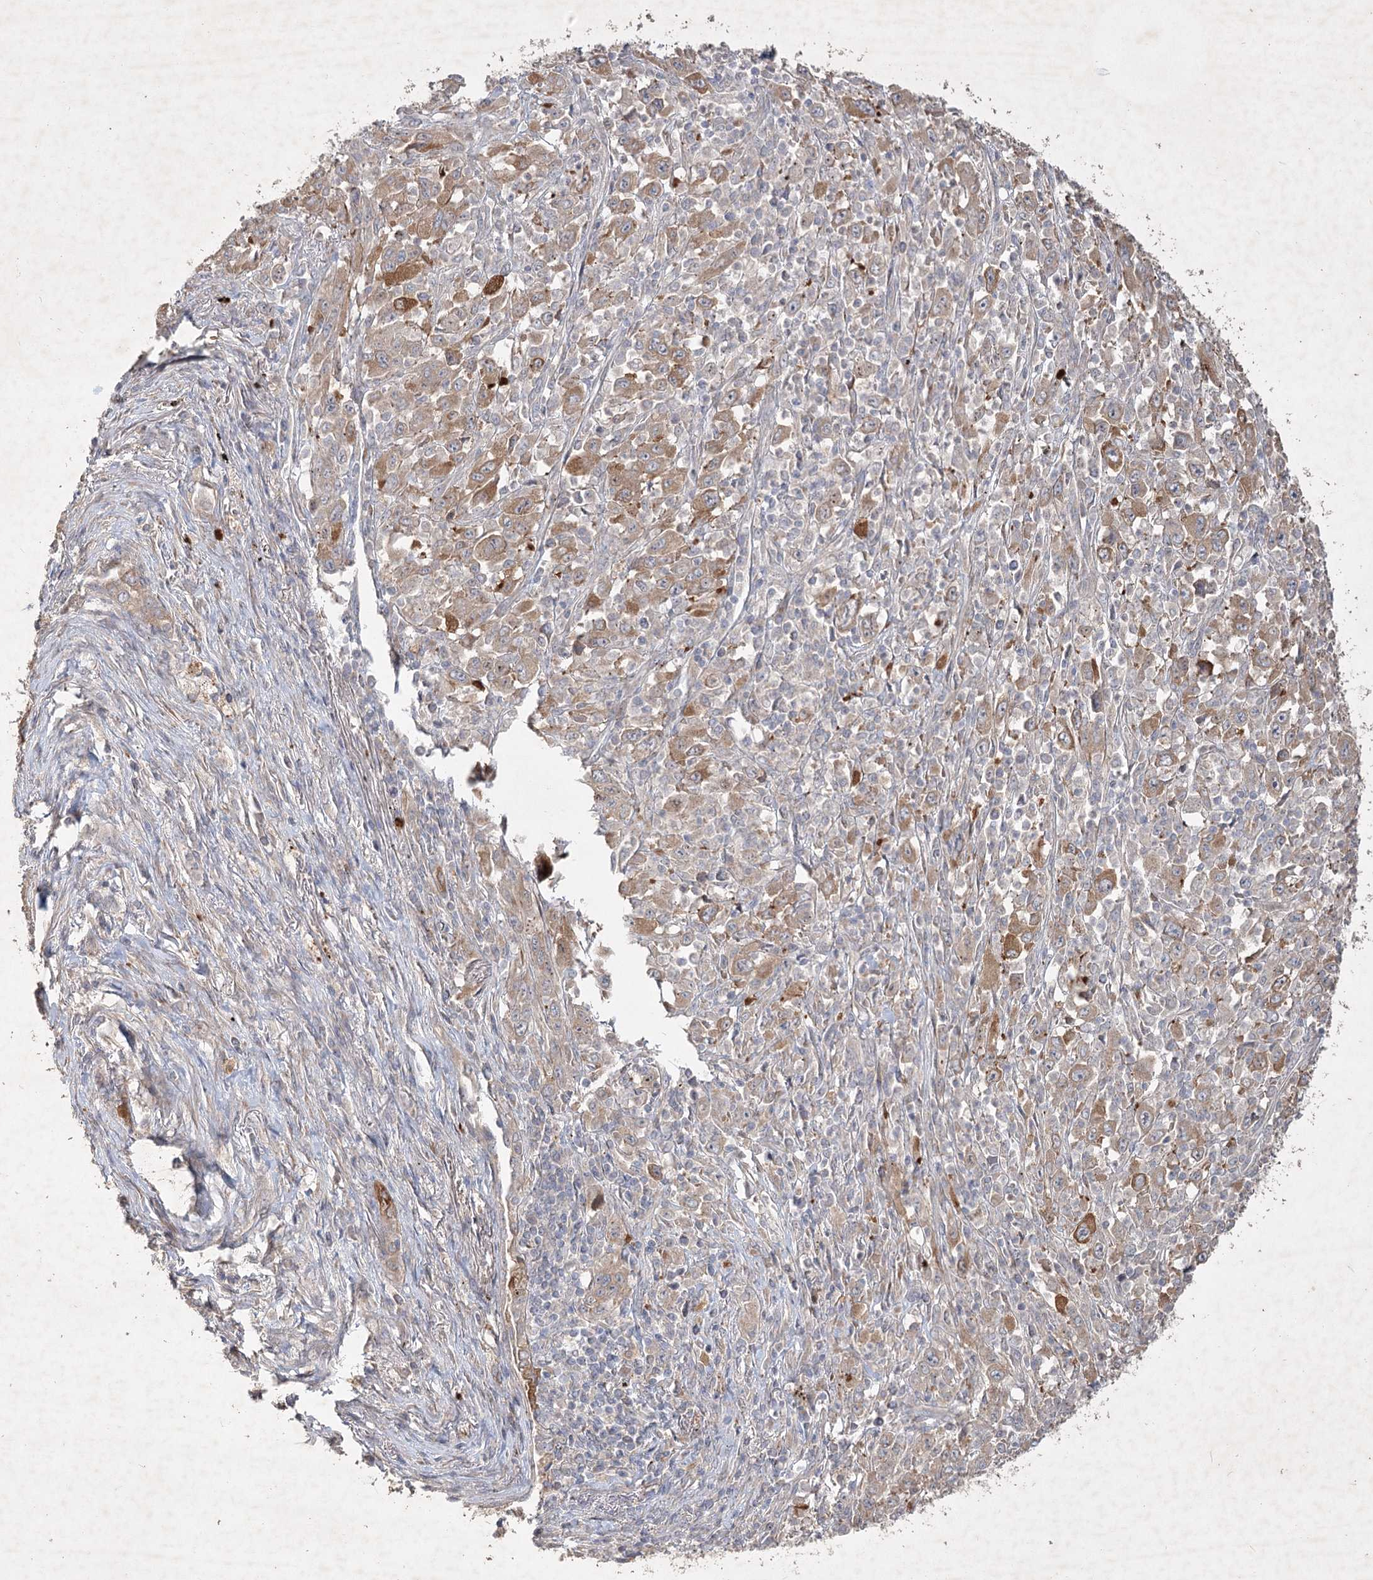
{"staining": {"intensity": "moderate", "quantity": "<25%", "location": "cytoplasmic/membranous"}, "tissue": "melanoma", "cell_type": "Tumor cells", "image_type": "cancer", "snomed": [{"axis": "morphology", "description": "Malignant melanoma, Metastatic site"}, {"axis": "topography", "description": "Skin"}], "caption": "IHC micrograph of neoplastic tissue: human malignant melanoma (metastatic site) stained using immunohistochemistry (IHC) exhibits low levels of moderate protein expression localized specifically in the cytoplasmic/membranous of tumor cells, appearing as a cytoplasmic/membranous brown color.", "gene": "IRAK1BP1", "patient": {"sex": "female", "age": 56}}